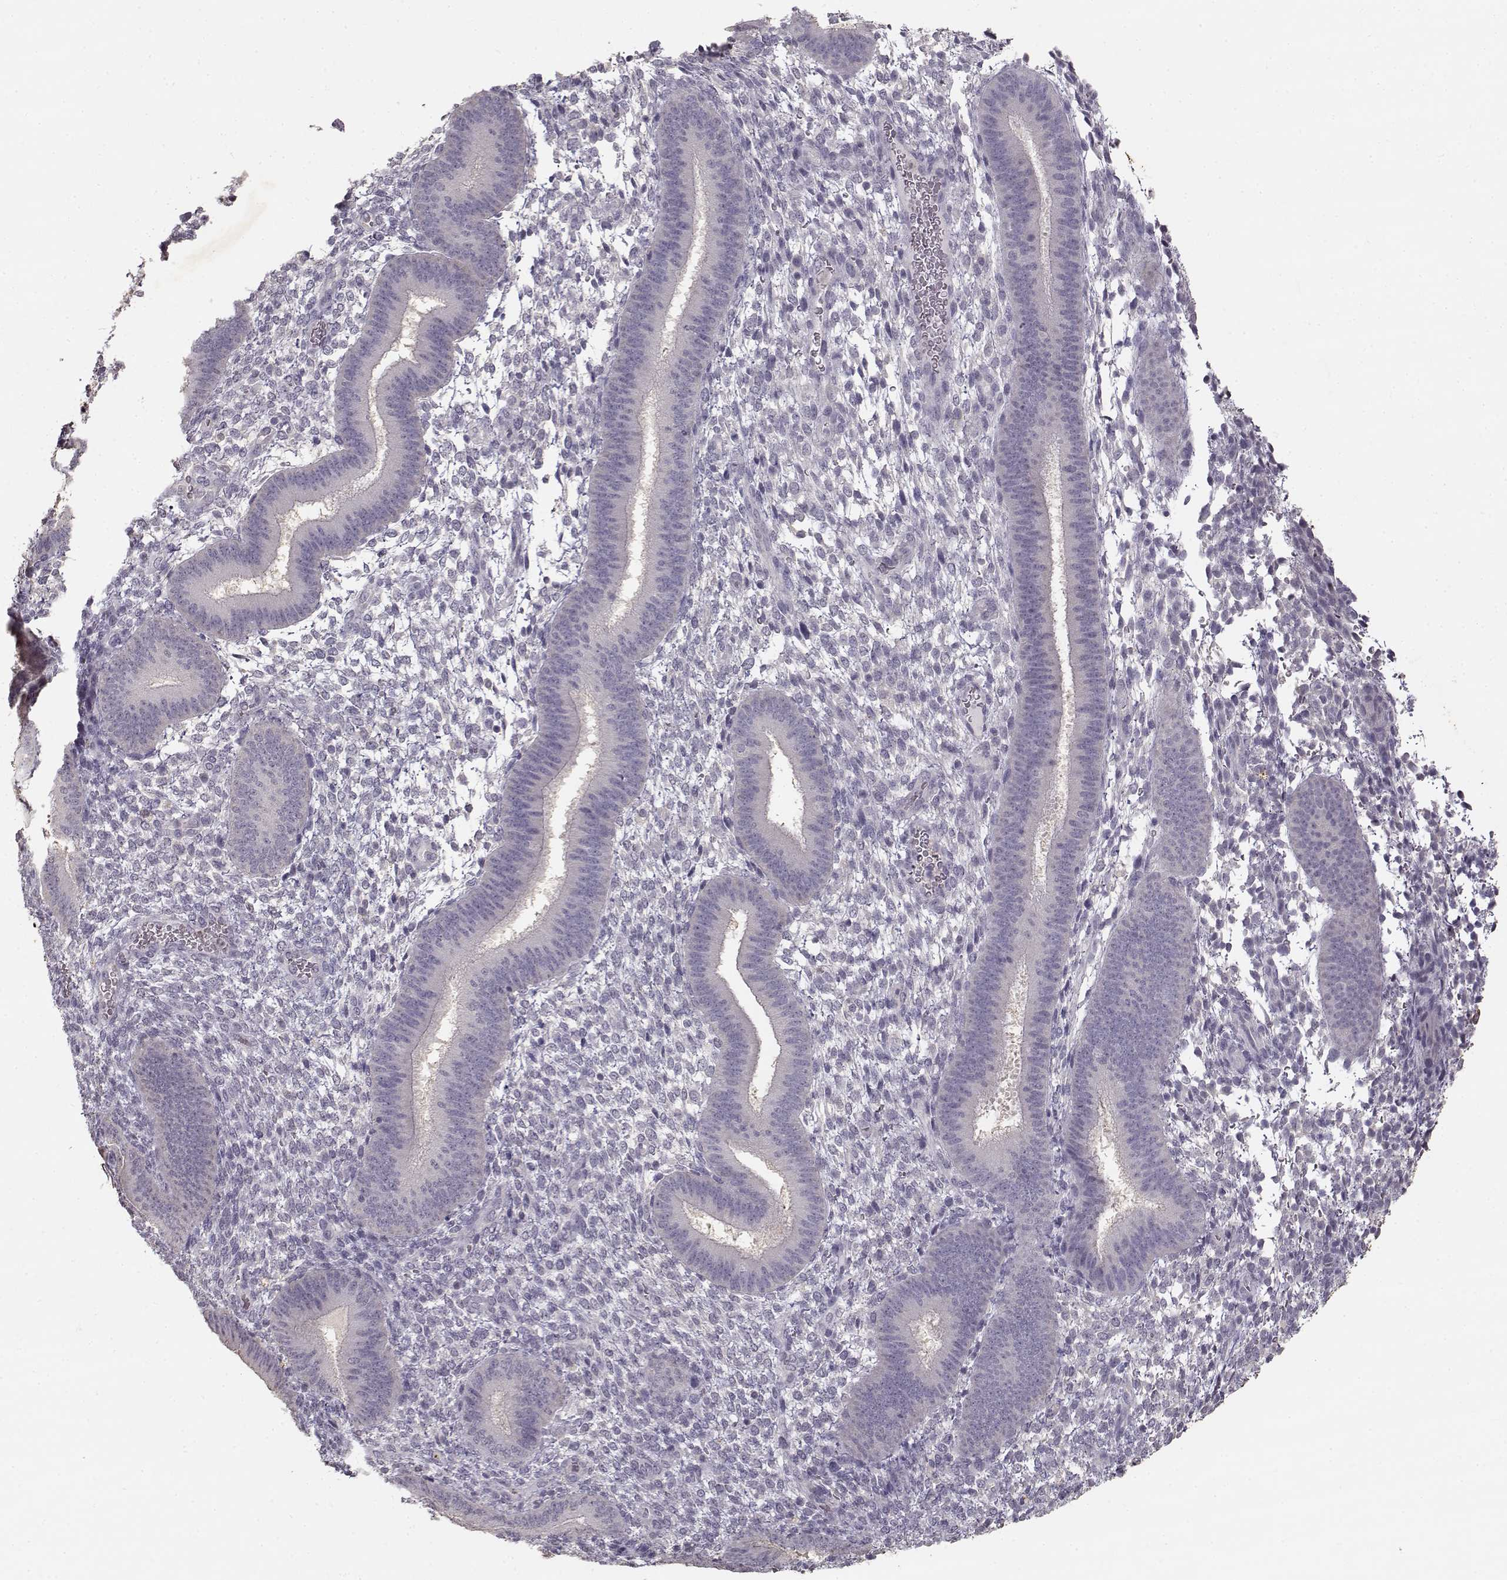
{"staining": {"intensity": "negative", "quantity": "none", "location": "none"}, "tissue": "endometrium", "cell_type": "Cells in endometrial stroma", "image_type": "normal", "snomed": [{"axis": "morphology", "description": "Normal tissue, NOS"}, {"axis": "topography", "description": "Endometrium"}], "caption": "IHC photomicrograph of normal endometrium: human endometrium stained with DAB exhibits no significant protein expression in cells in endometrial stroma.", "gene": "UROC1", "patient": {"sex": "female", "age": 39}}